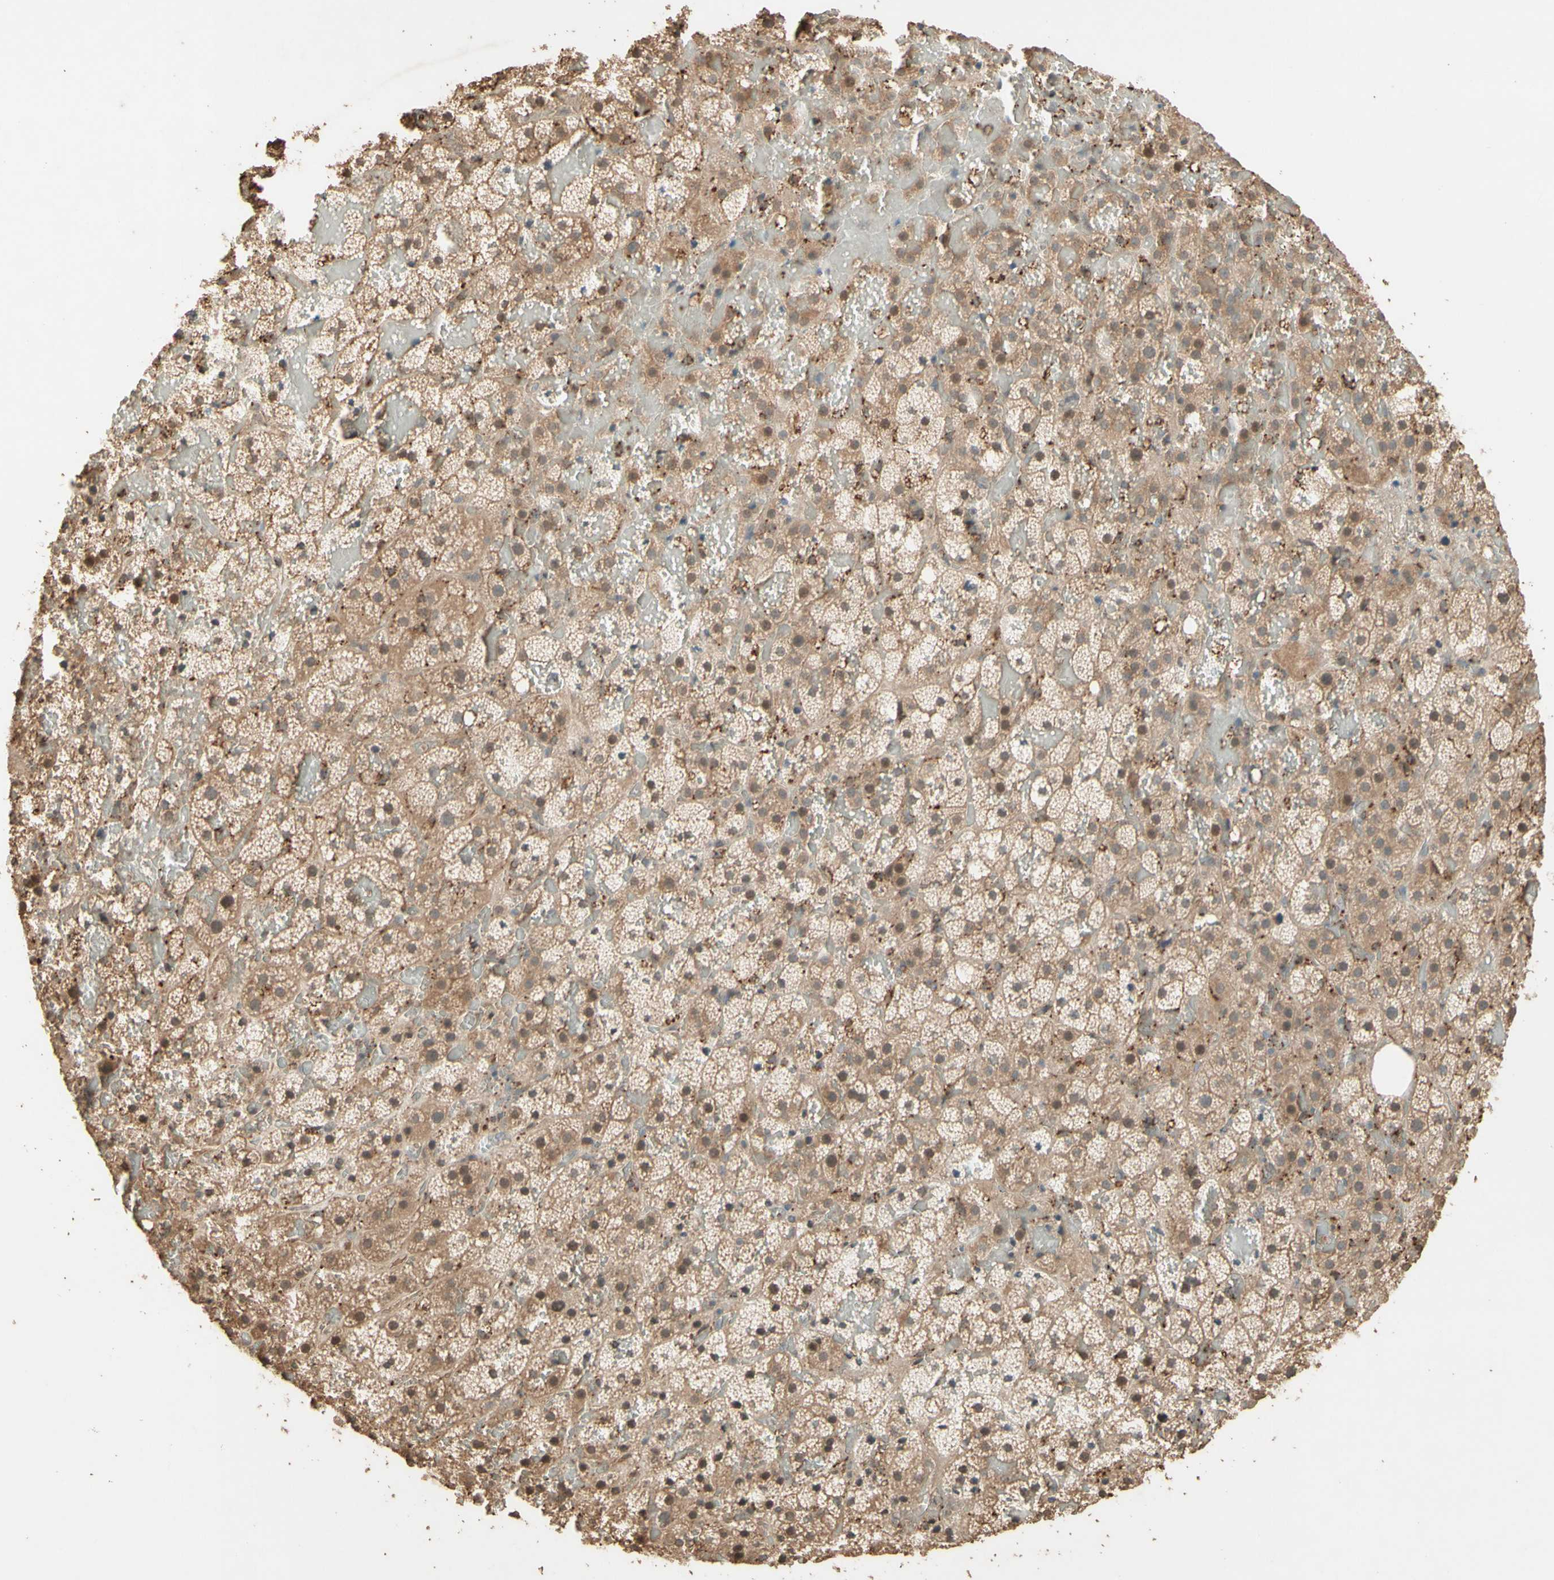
{"staining": {"intensity": "moderate", "quantity": ">75%", "location": "cytoplasmic/membranous"}, "tissue": "adrenal gland", "cell_type": "Glandular cells", "image_type": "normal", "snomed": [{"axis": "morphology", "description": "Normal tissue, NOS"}, {"axis": "topography", "description": "Adrenal gland"}], "caption": "IHC histopathology image of benign adrenal gland: adrenal gland stained using IHC displays medium levels of moderate protein expression localized specifically in the cytoplasmic/membranous of glandular cells, appearing as a cytoplasmic/membranous brown color.", "gene": "SMAD9", "patient": {"sex": "female", "age": 59}}